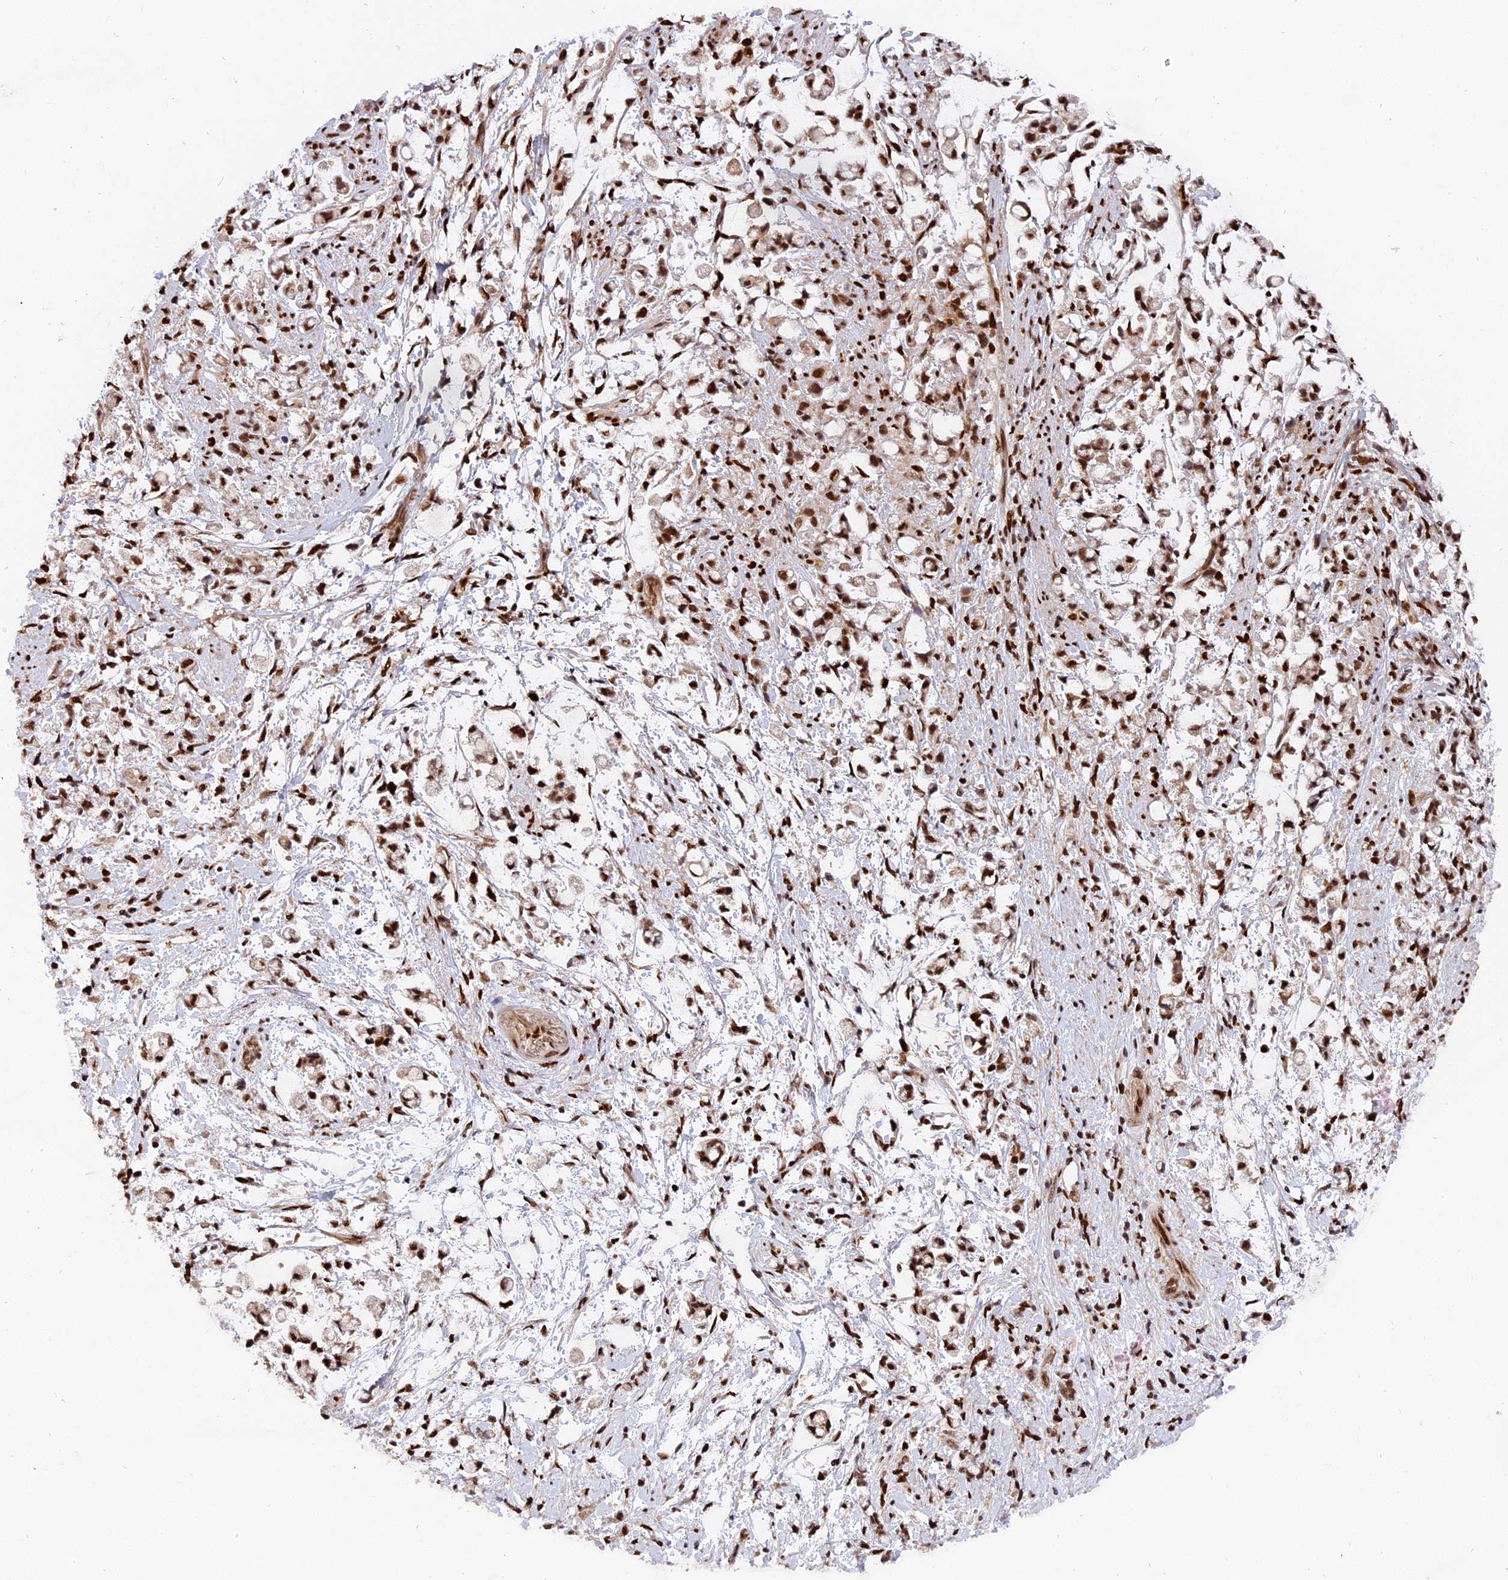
{"staining": {"intensity": "strong", "quantity": ">75%", "location": "nuclear"}, "tissue": "stomach cancer", "cell_type": "Tumor cells", "image_type": "cancer", "snomed": [{"axis": "morphology", "description": "Adenocarcinoma, NOS"}, {"axis": "topography", "description": "Stomach"}], "caption": "Human stomach cancer (adenocarcinoma) stained with a brown dye reveals strong nuclear positive staining in approximately >75% of tumor cells.", "gene": "RAMAC", "patient": {"sex": "female", "age": 60}}